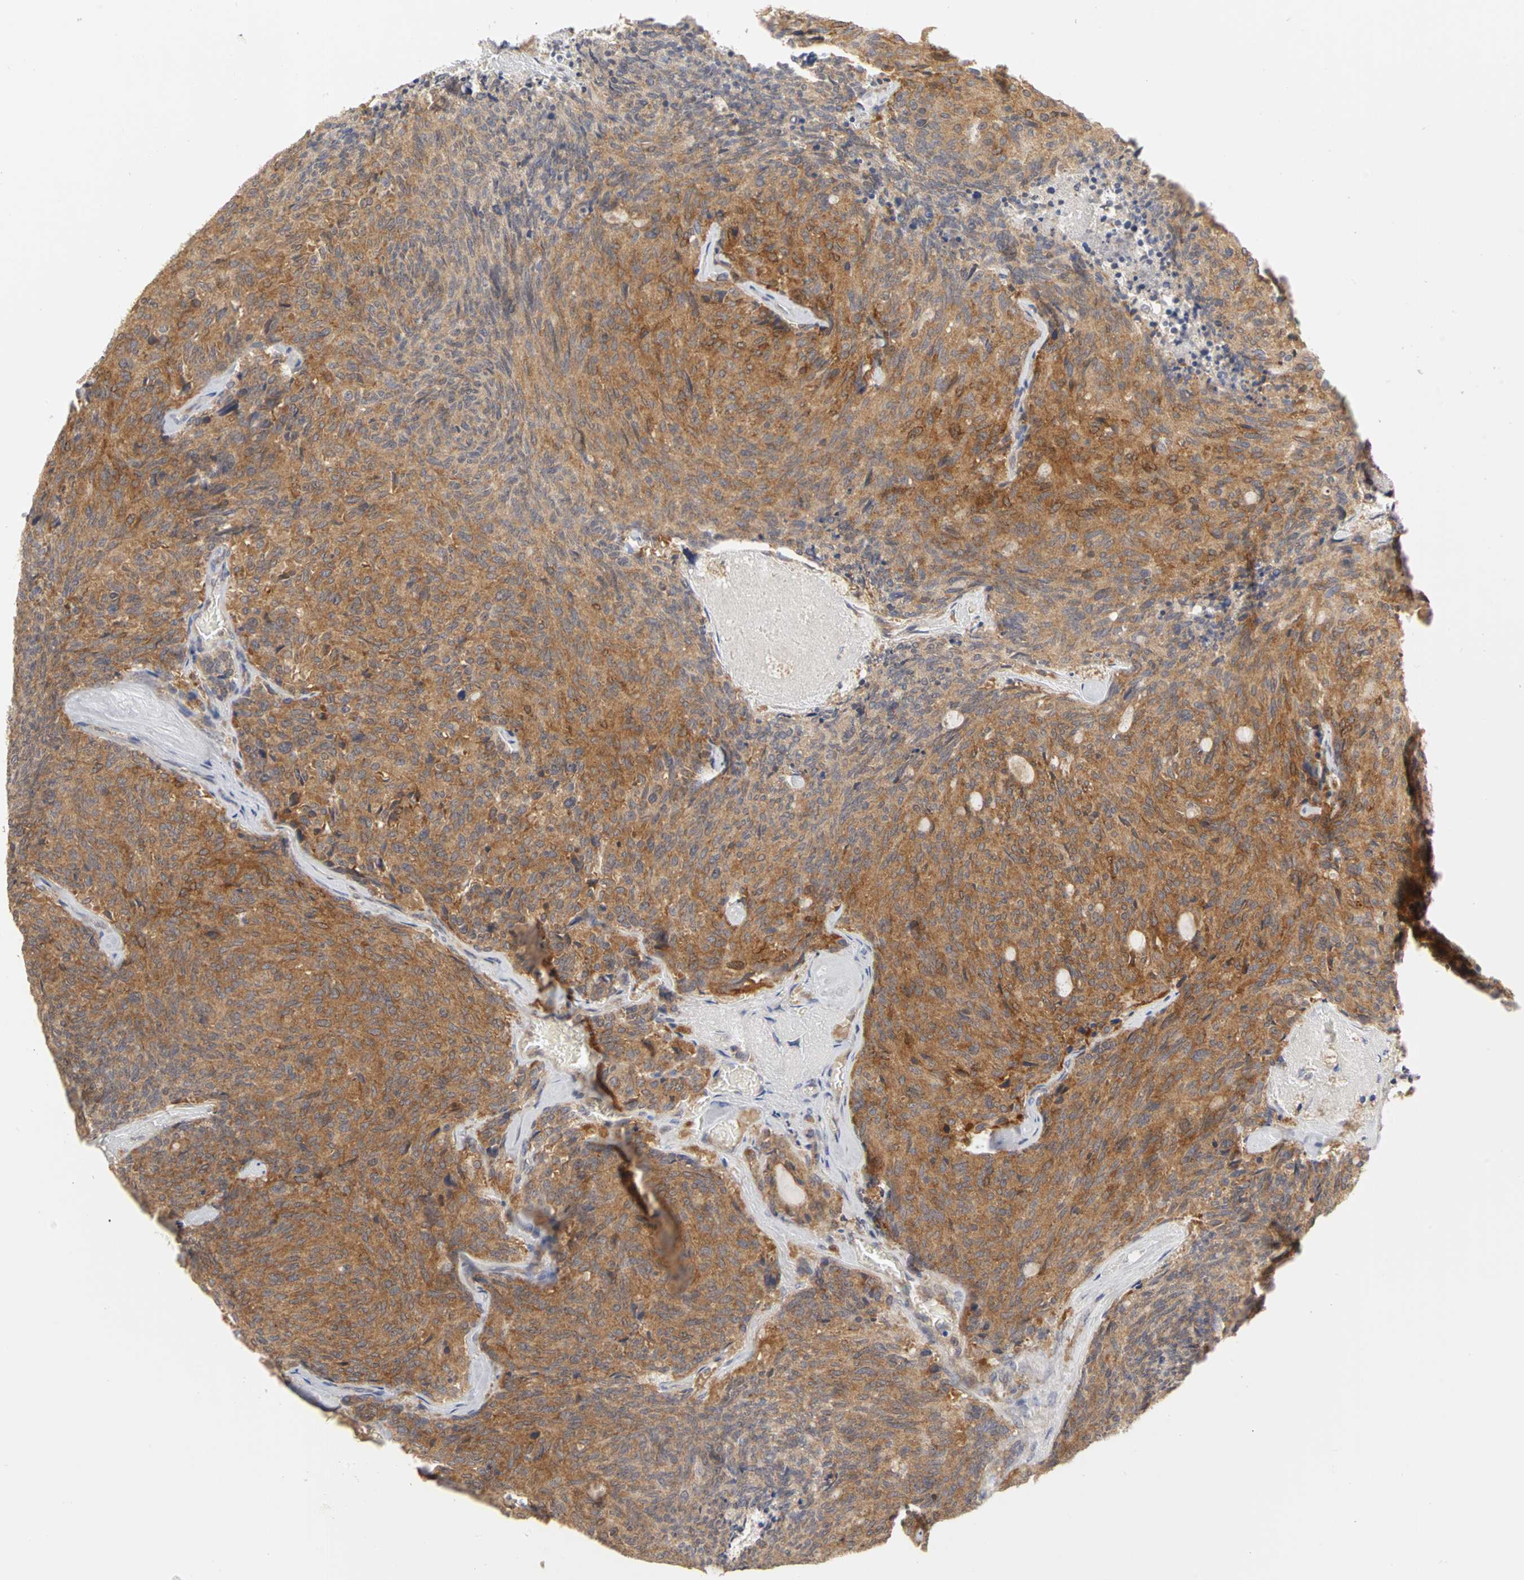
{"staining": {"intensity": "strong", "quantity": ">75%", "location": "cytoplasmic/membranous"}, "tissue": "carcinoid", "cell_type": "Tumor cells", "image_type": "cancer", "snomed": [{"axis": "morphology", "description": "Carcinoid, malignant, NOS"}, {"axis": "topography", "description": "Pancreas"}], "caption": "Human carcinoid stained for a protein (brown) displays strong cytoplasmic/membranous positive positivity in approximately >75% of tumor cells.", "gene": "IRAK1", "patient": {"sex": "female", "age": 54}}